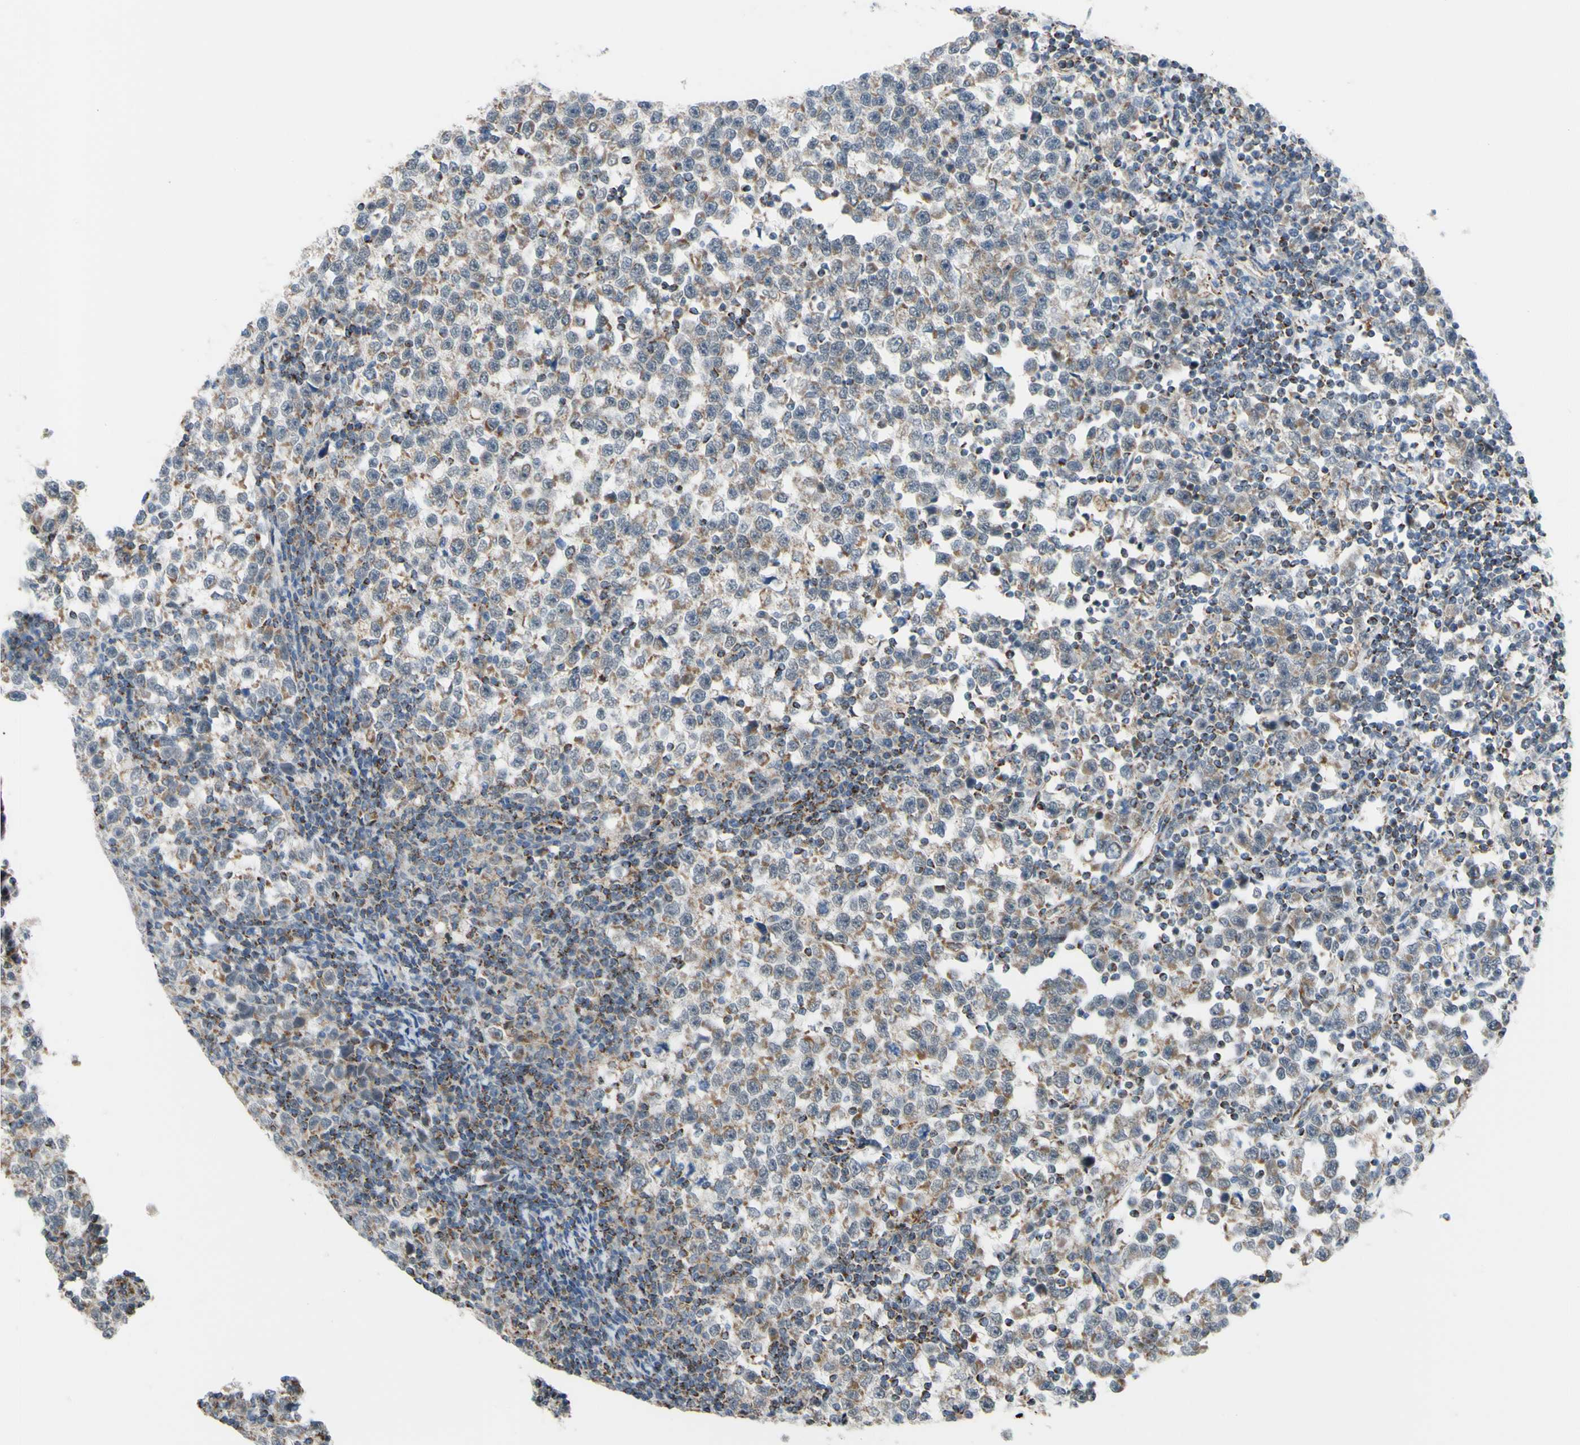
{"staining": {"intensity": "weak", "quantity": "<25%", "location": "cytoplasmic/membranous"}, "tissue": "testis cancer", "cell_type": "Tumor cells", "image_type": "cancer", "snomed": [{"axis": "morphology", "description": "Seminoma, NOS"}, {"axis": "topography", "description": "Testis"}], "caption": "Immunohistochemistry image of neoplastic tissue: testis cancer (seminoma) stained with DAB displays no significant protein positivity in tumor cells.", "gene": "GLT8D1", "patient": {"sex": "male", "age": 43}}